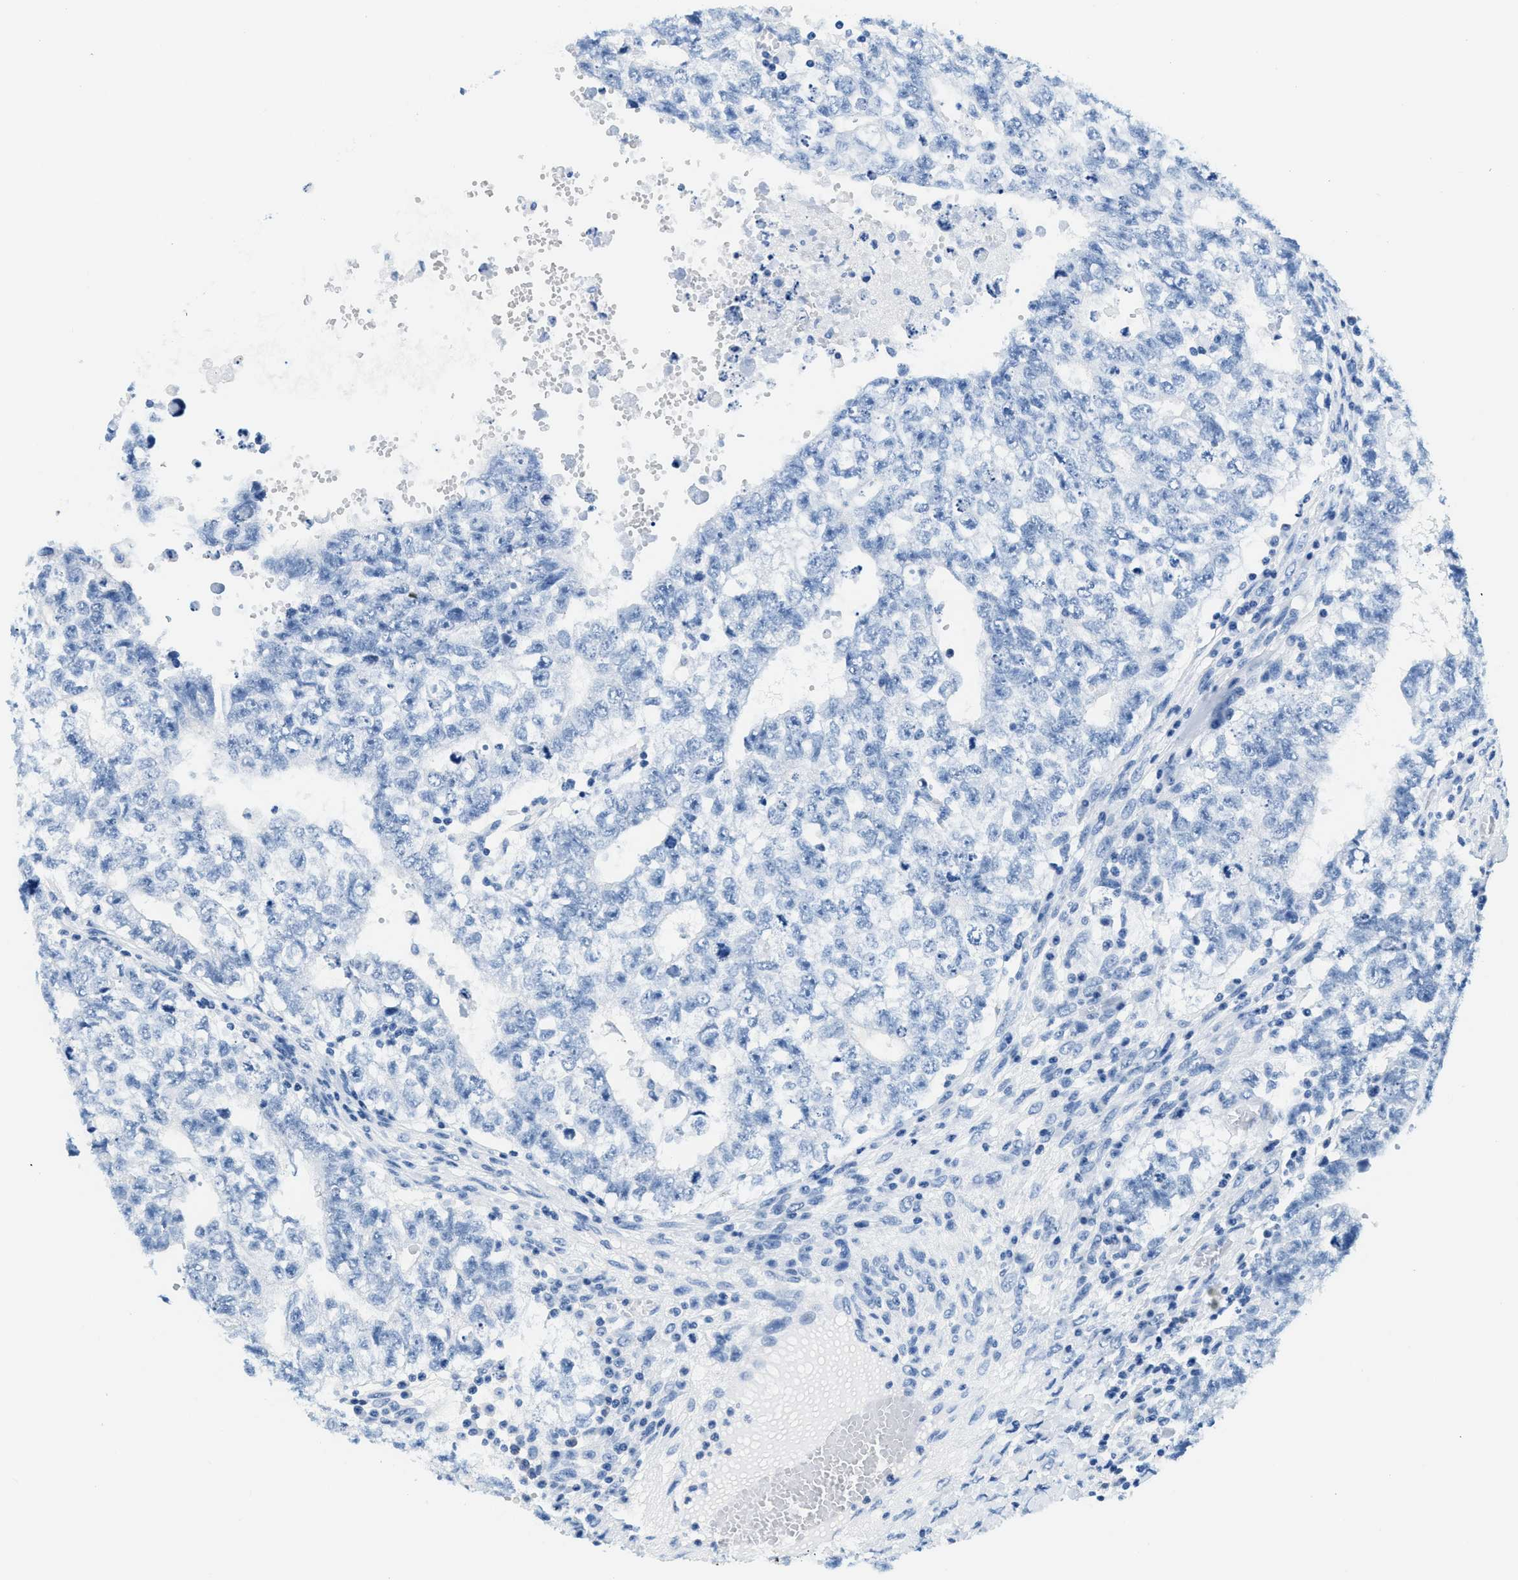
{"staining": {"intensity": "negative", "quantity": "none", "location": "none"}, "tissue": "testis cancer", "cell_type": "Tumor cells", "image_type": "cancer", "snomed": [{"axis": "morphology", "description": "Seminoma, NOS"}, {"axis": "morphology", "description": "Carcinoma, Embryonal, NOS"}, {"axis": "topography", "description": "Testis"}], "caption": "Photomicrograph shows no protein staining in tumor cells of testis cancer (embryonal carcinoma) tissue.", "gene": "CA4", "patient": {"sex": "male", "age": 38}}